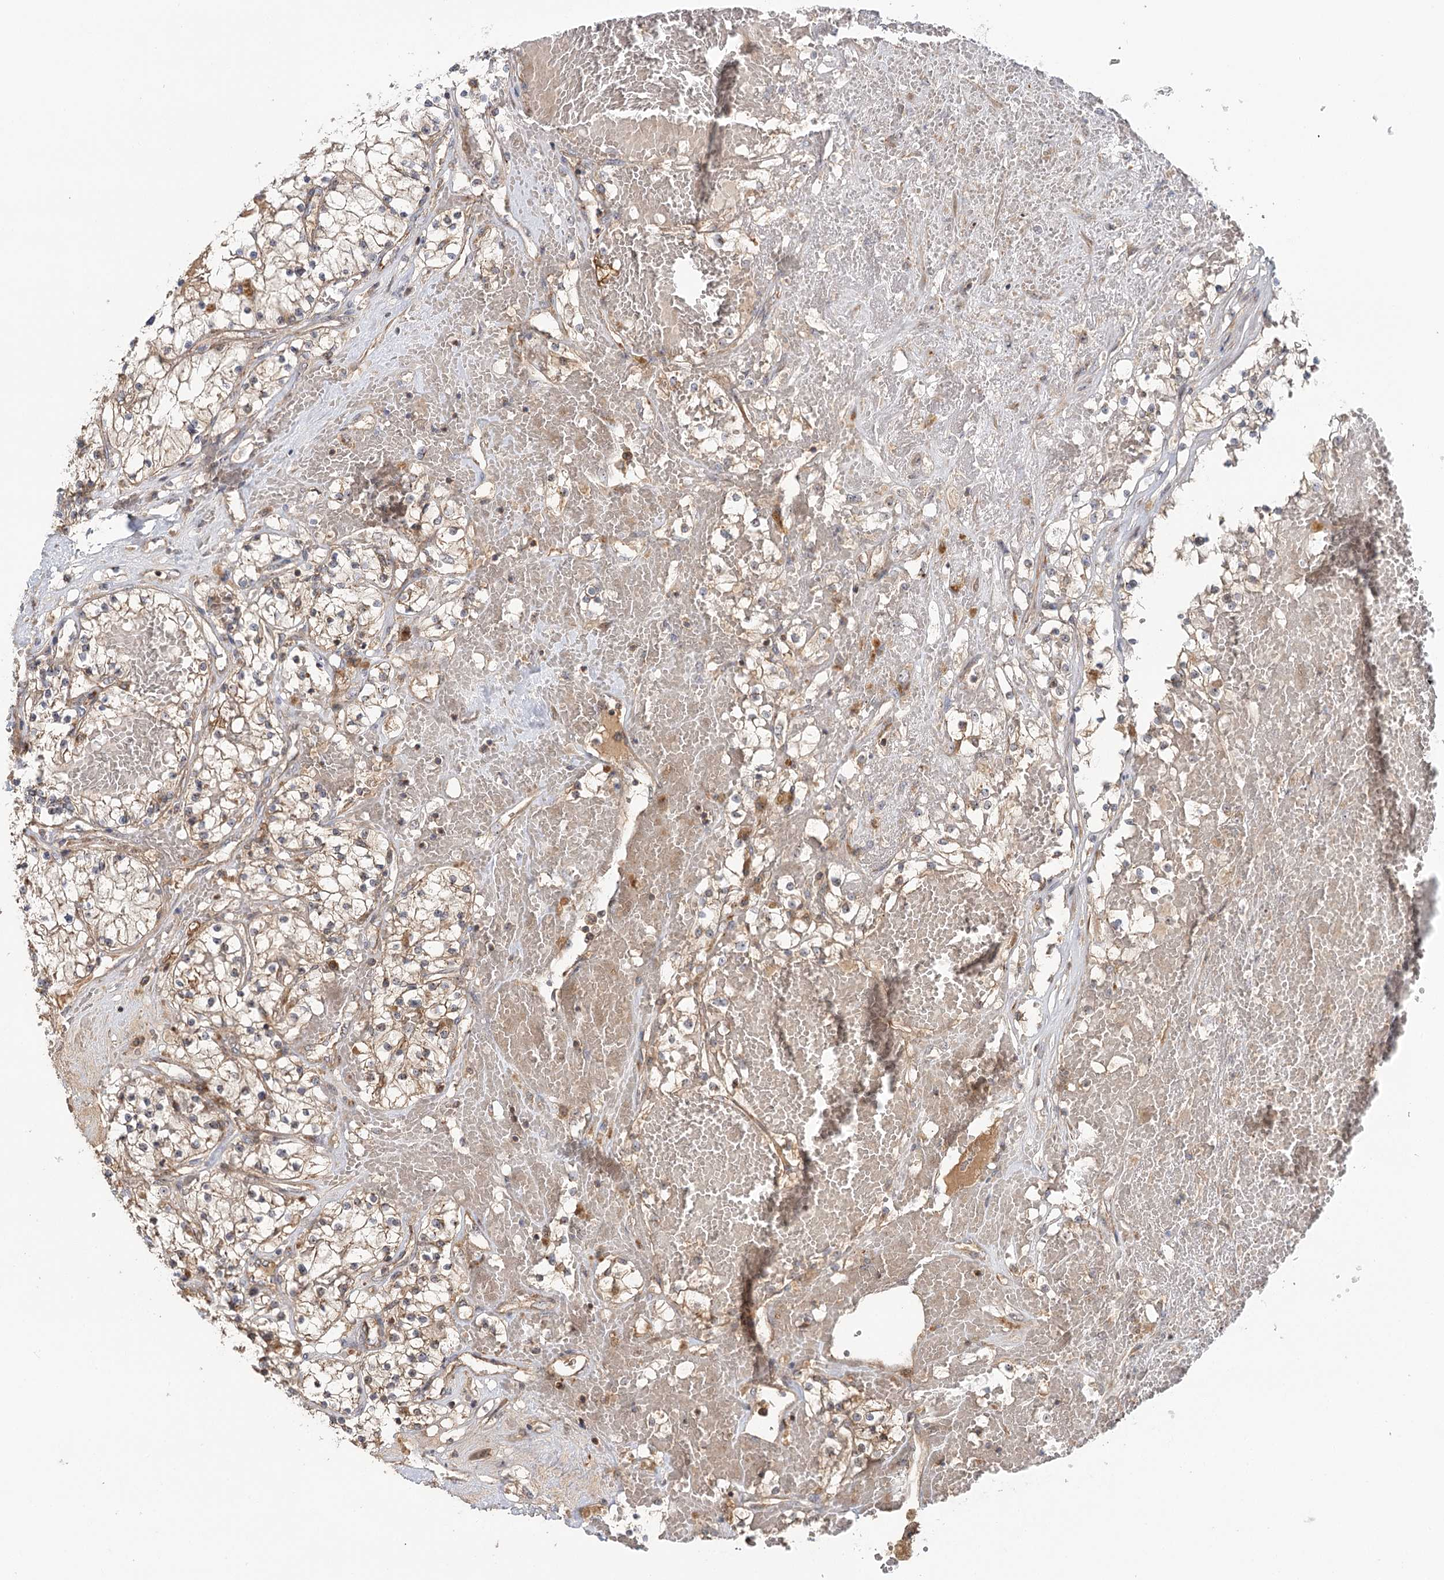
{"staining": {"intensity": "moderate", "quantity": ">75%", "location": "cytoplasmic/membranous"}, "tissue": "renal cancer", "cell_type": "Tumor cells", "image_type": "cancer", "snomed": [{"axis": "morphology", "description": "Normal tissue, NOS"}, {"axis": "morphology", "description": "Adenocarcinoma, NOS"}, {"axis": "topography", "description": "Kidney"}], "caption": "The image displays staining of renal adenocarcinoma, revealing moderate cytoplasmic/membranous protein positivity (brown color) within tumor cells. The protein is stained brown, and the nuclei are stained in blue (DAB IHC with brightfield microscopy, high magnification).", "gene": "RAPGEF6", "patient": {"sex": "male", "age": 68}}